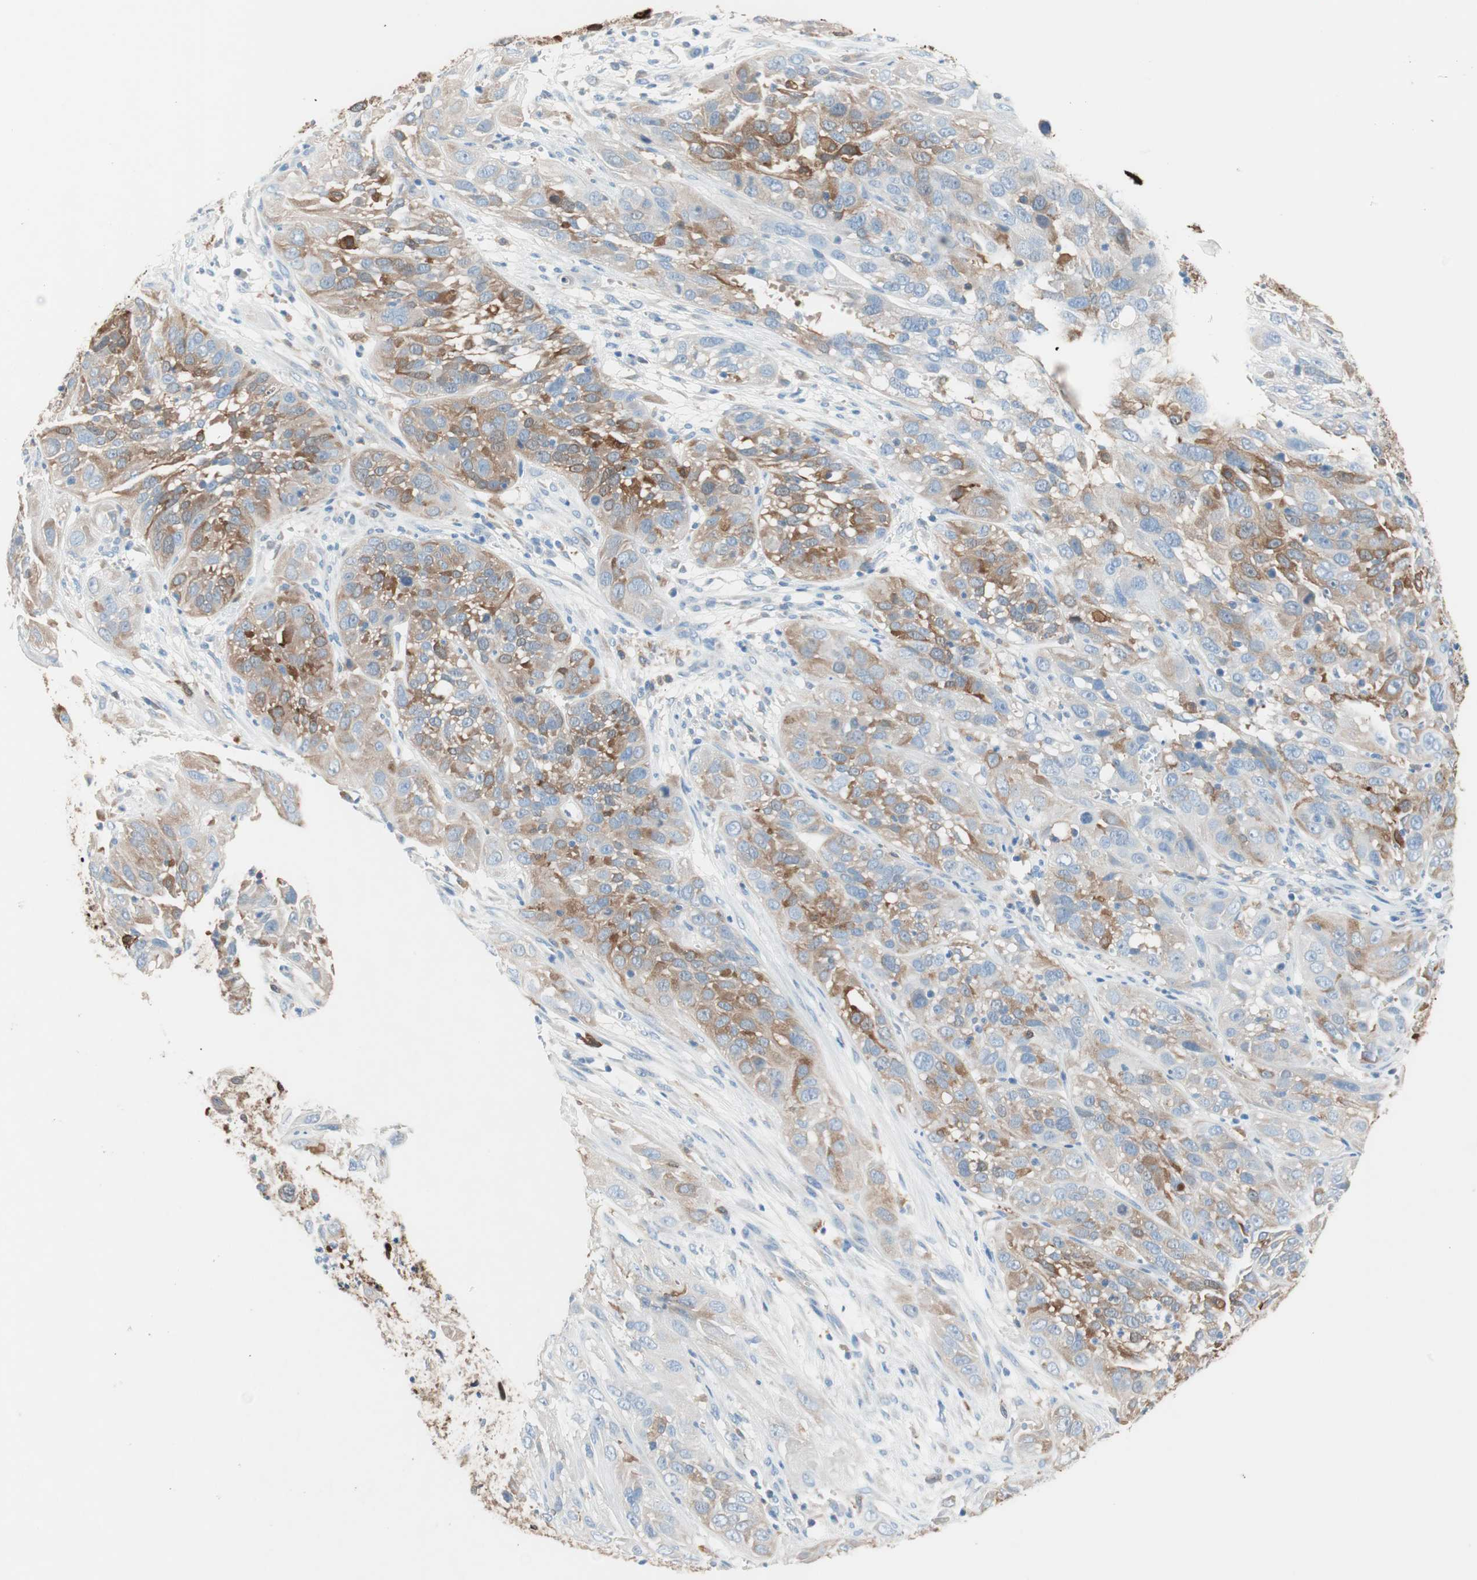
{"staining": {"intensity": "moderate", "quantity": "25%-75%", "location": "cytoplasmic/membranous"}, "tissue": "cervical cancer", "cell_type": "Tumor cells", "image_type": "cancer", "snomed": [{"axis": "morphology", "description": "Squamous cell carcinoma, NOS"}, {"axis": "topography", "description": "Cervix"}], "caption": "An IHC histopathology image of neoplastic tissue is shown. Protein staining in brown labels moderate cytoplasmic/membranous positivity in cervical cancer within tumor cells.", "gene": "GLUL", "patient": {"sex": "female", "age": 32}}